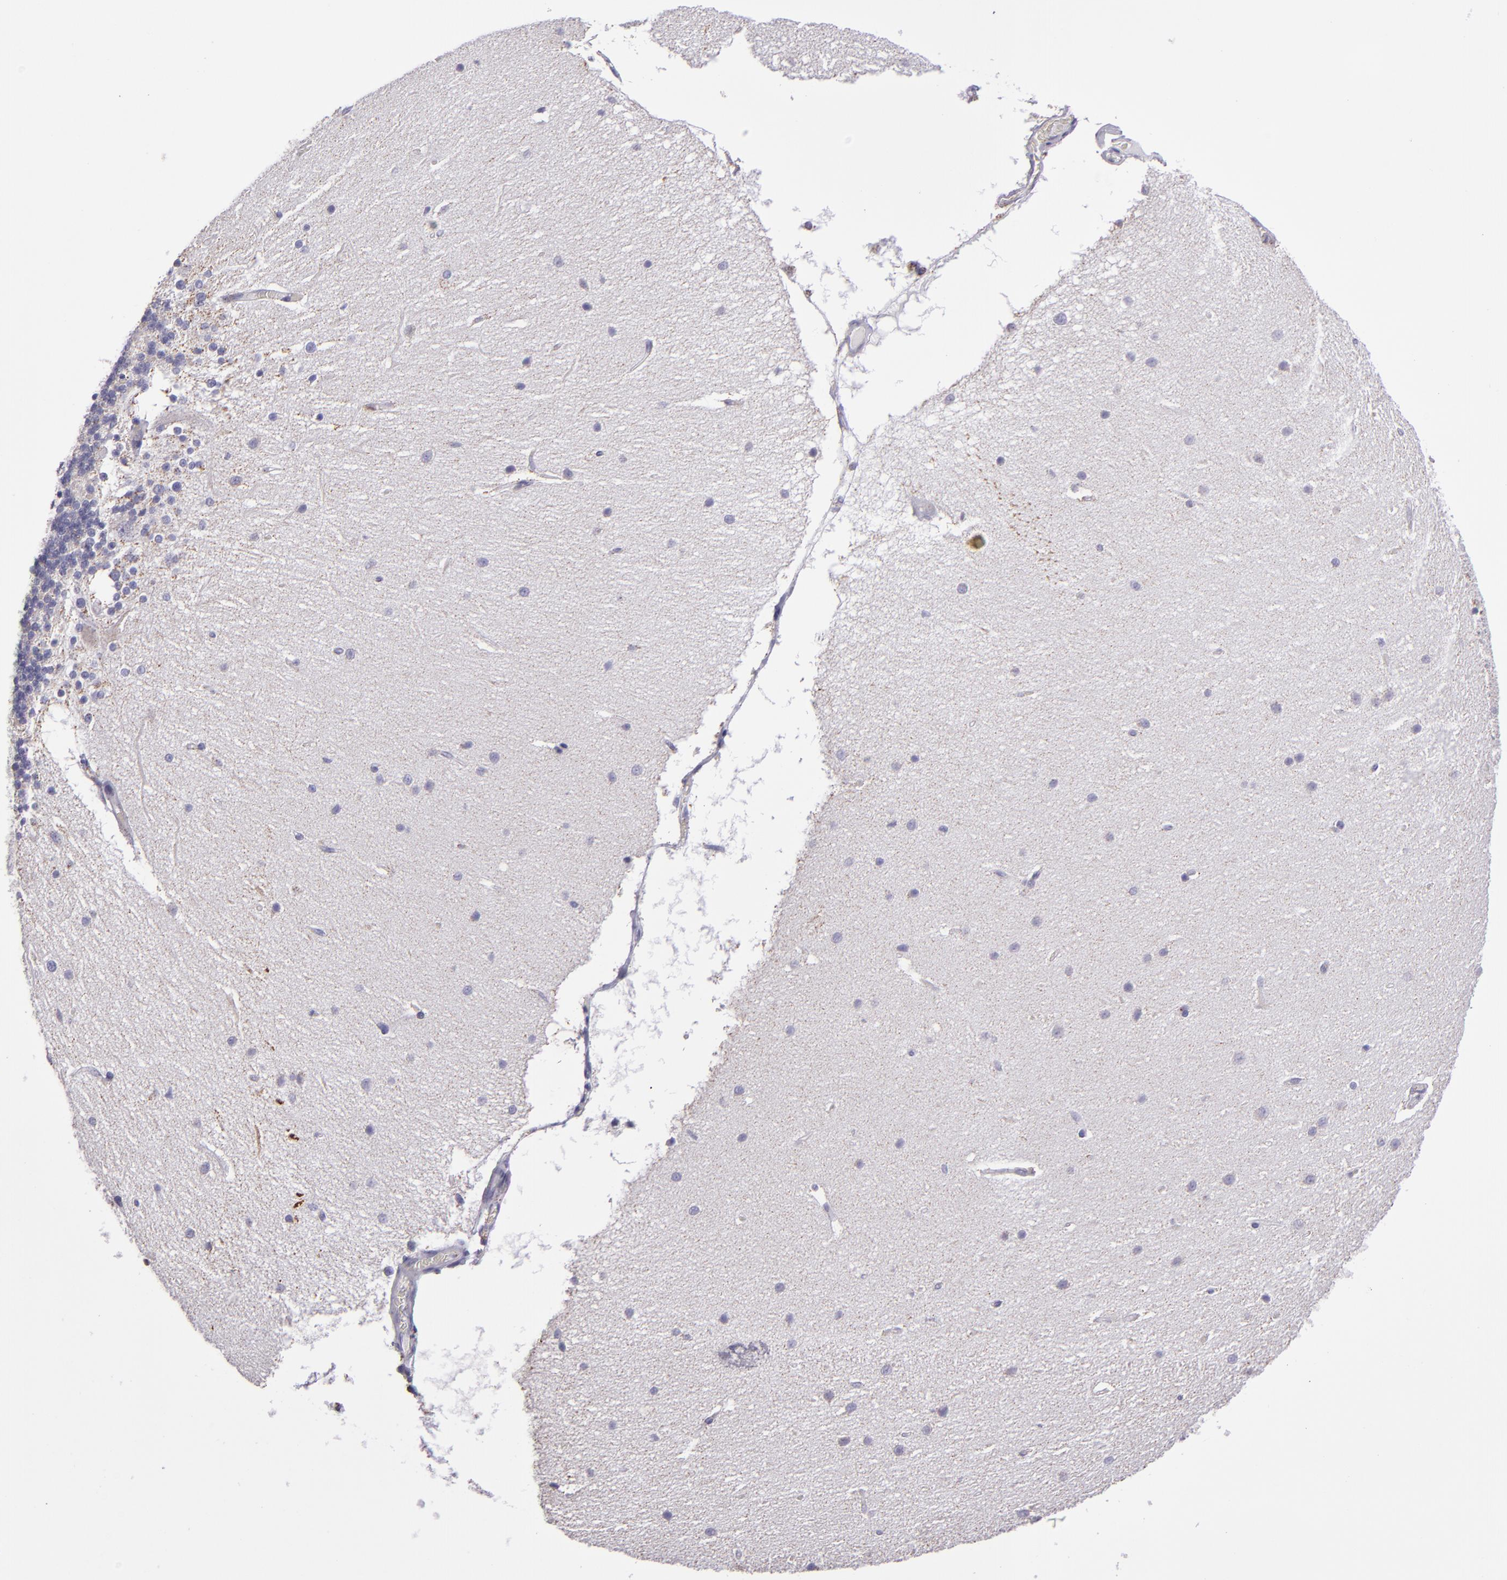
{"staining": {"intensity": "negative", "quantity": "none", "location": "none"}, "tissue": "cerebellum", "cell_type": "Cells in granular layer", "image_type": "normal", "snomed": [{"axis": "morphology", "description": "Normal tissue, NOS"}, {"axis": "topography", "description": "Cerebellum"}], "caption": "Cells in granular layer show no significant positivity in benign cerebellum.", "gene": "HSPD1", "patient": {"sex": "female", "age": 54}}